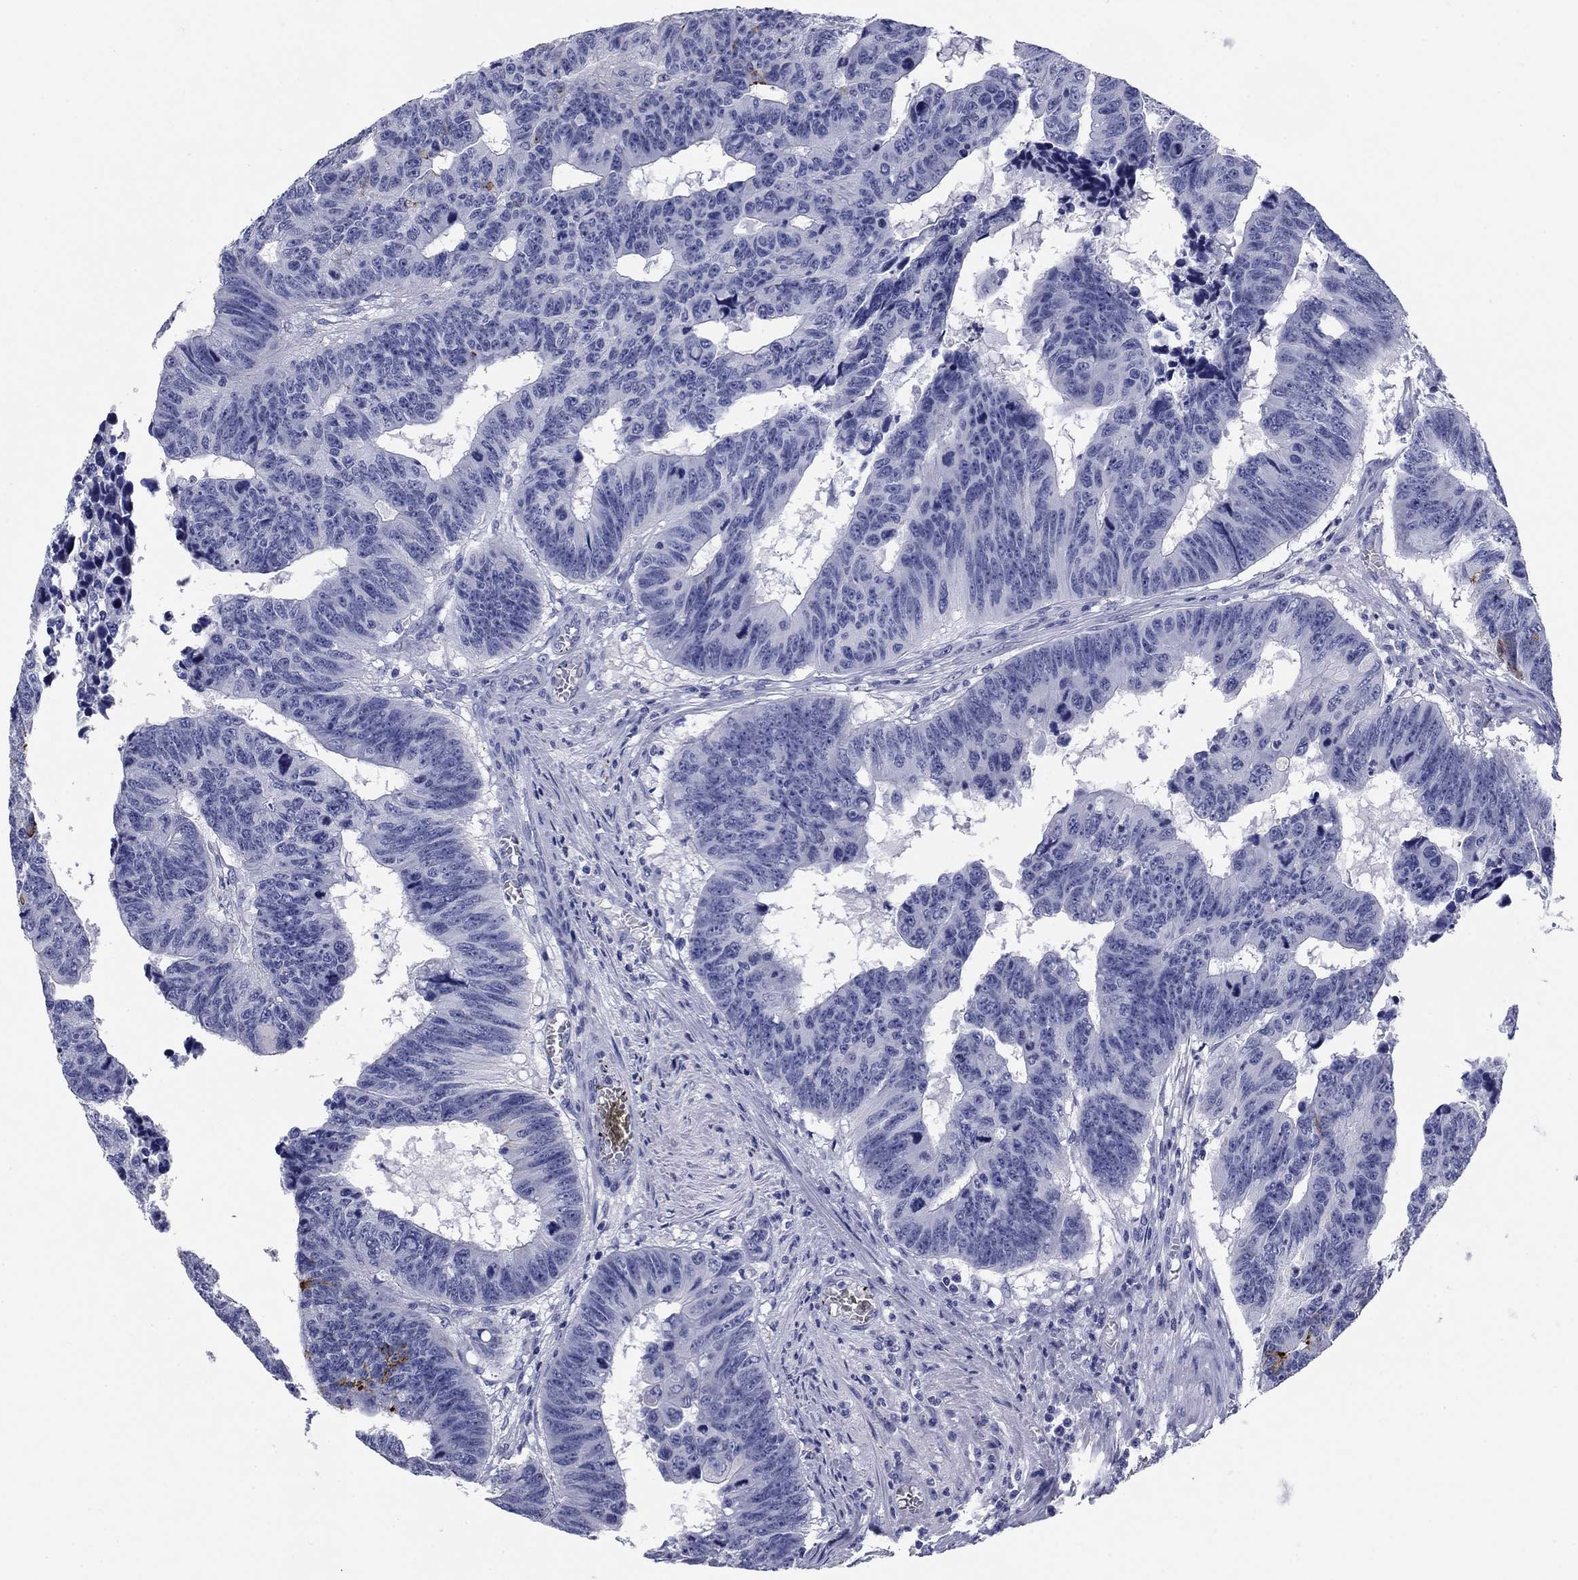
{"staining": {"intensity": "negative", "quantity": "none", "location": "none"}, "tissue": "colorectal cancer", "cell_type": "Tumor cells", "image_type": "cancer", "snomed": [{"axis": "morphology", "description": "Adenocarcinoma, NOS"}, {"axis": "topography", "description": "Appendix"}, {"axis": "topography", "description": "Colon"}, {"axis": "topography", "description": "Cecum"}, {"axis": "topography", "description": "Colon asc"}], "caption": "This is an immunohistochemistry (IHC) photomicrograph of human colorectal cancer. There is no staining in tumor cells.", "gene": "KCNH1", "patient": {"sex": "female", "age": 85}}